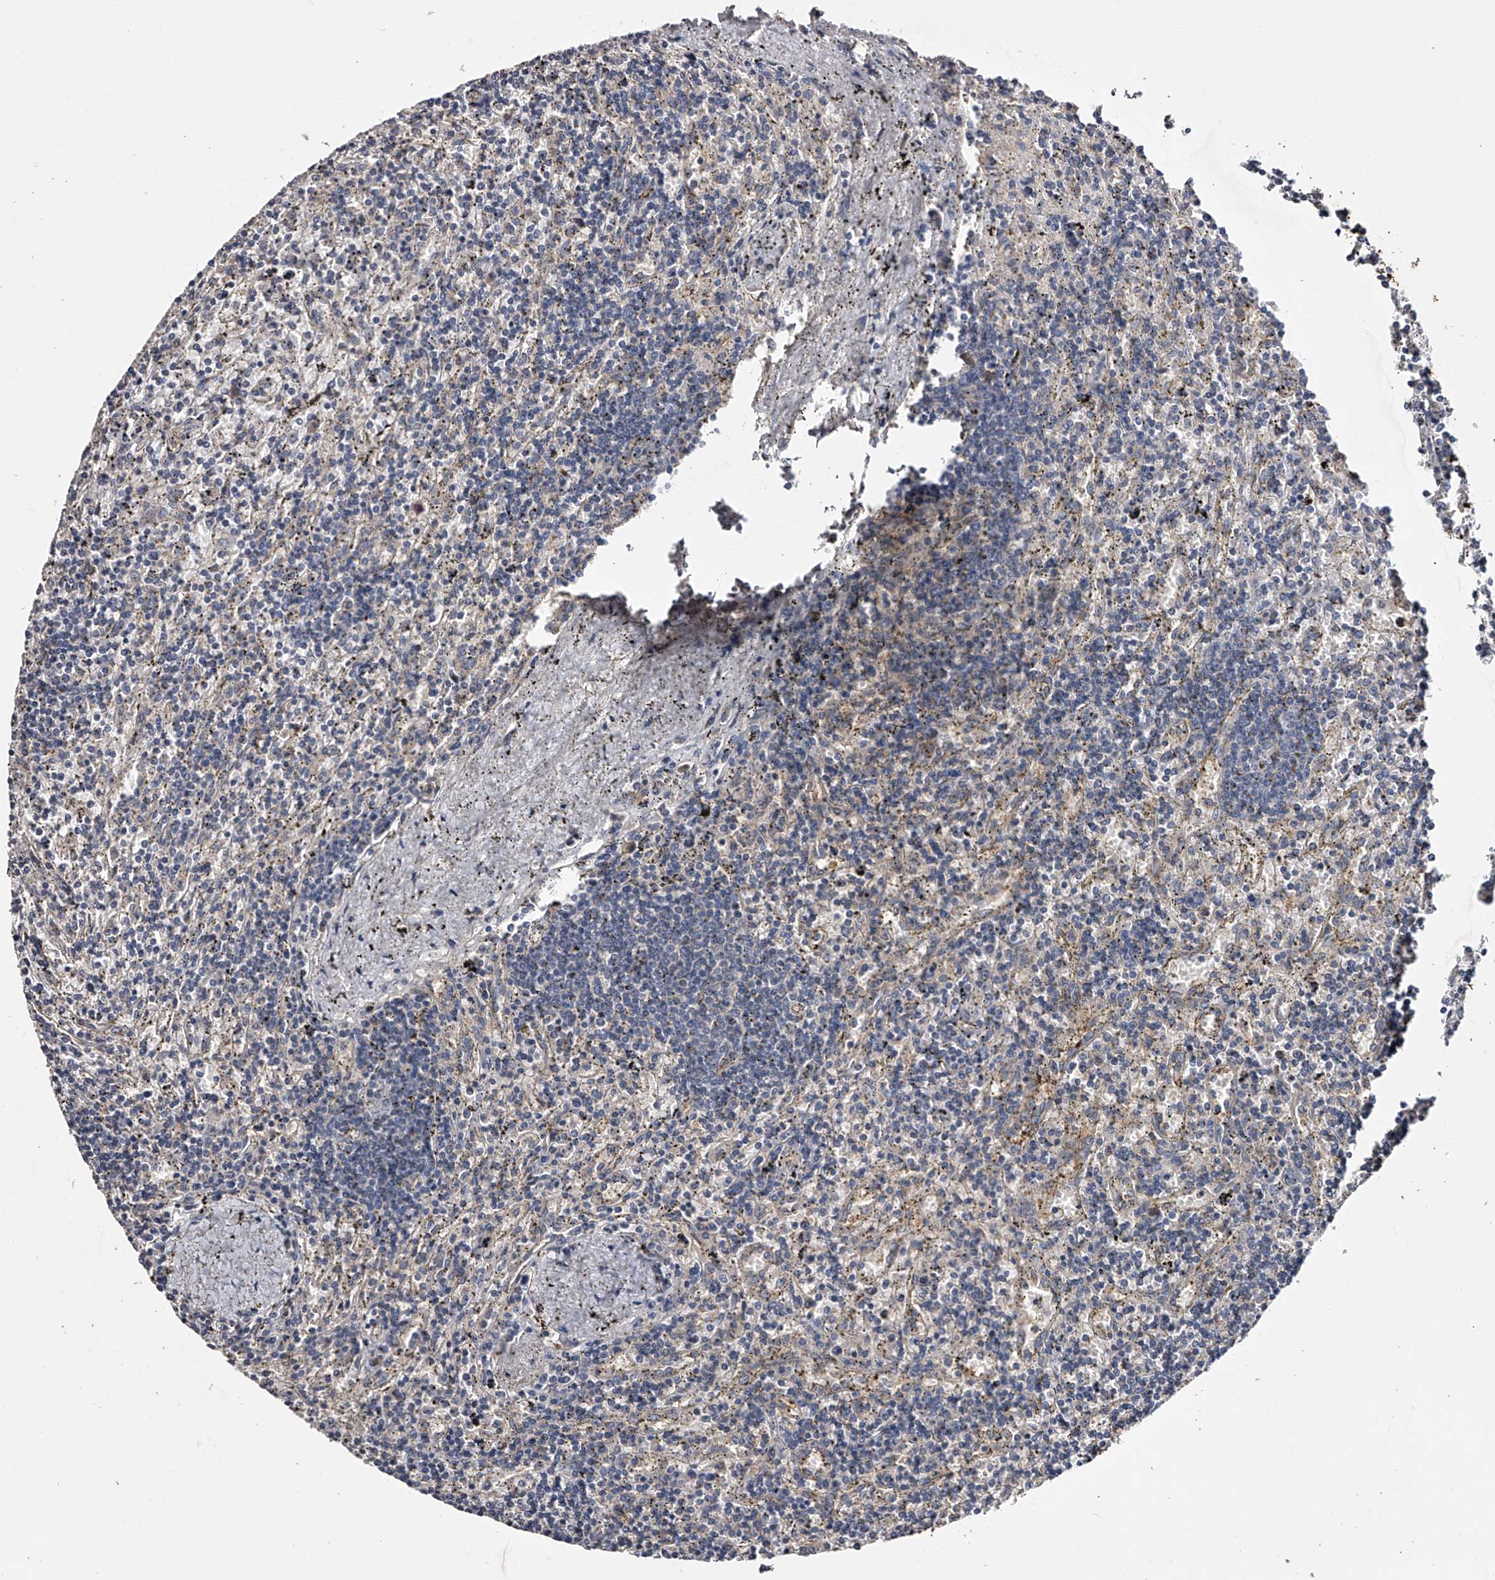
{"staining": {"intensity": "negative", "quantity": "none", "location": "none"}, "tissue": "lymphoma", "cell_type": "Tumor cells", "image_type": "cancer", "snomed": [{"axis": "morphology", "description": "Malignant lymphoma, non-Hodgkin's type, Low grade"}, {"axis": "topography", "description": "Spleen"}], "caption": "A micrograph of malignant lymphoma, non-Hodgkin's type (low-grade) stained for a protein shows no brown staining in tumor cells.", "gene": "MDN1", "patient": {"sex": "male", "age": 76}}